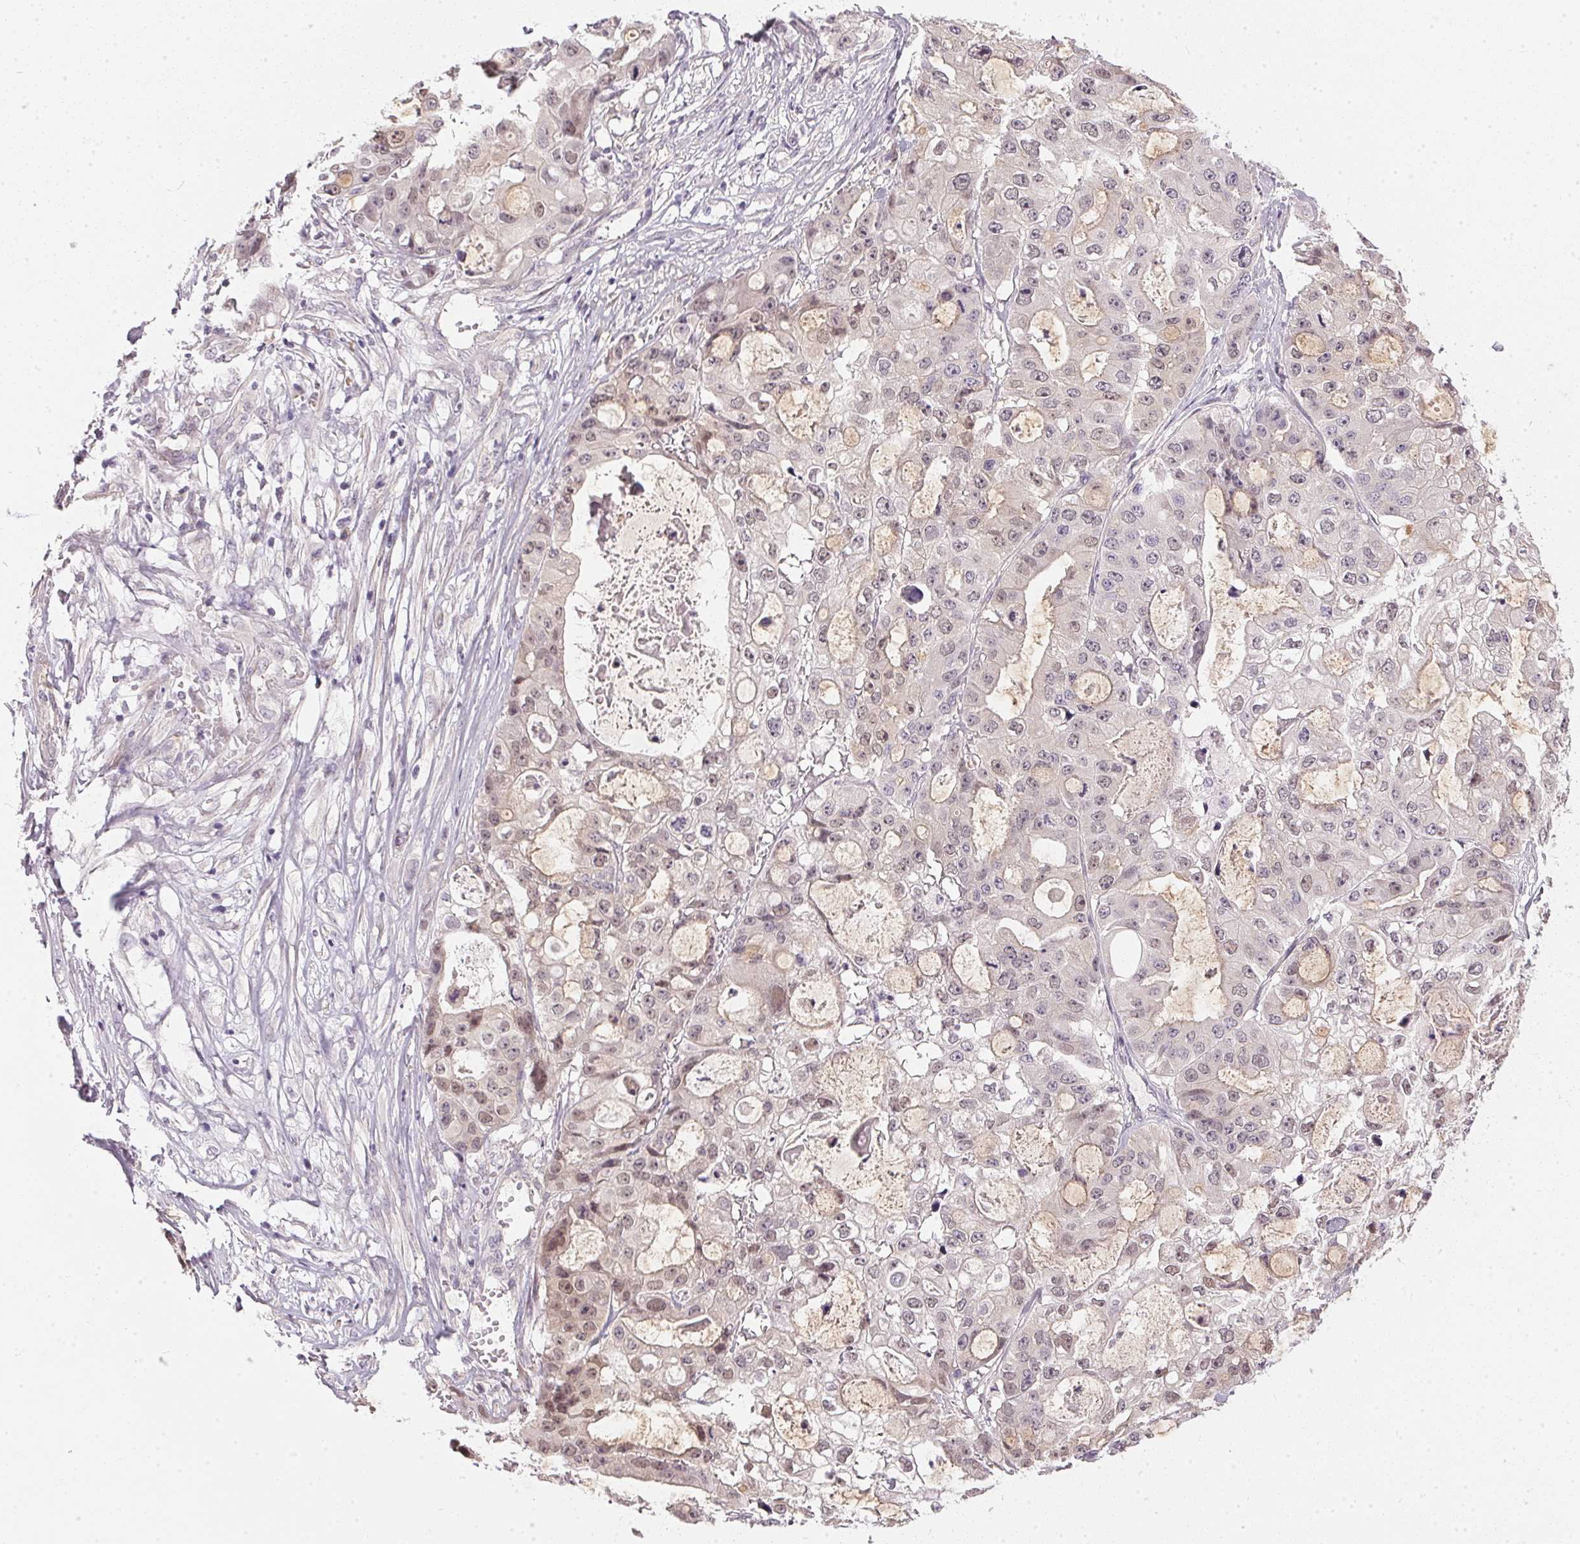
{"staining": {"intensity": "weak", "quantity": "<25%", "location": "nuclear"}, "tissue": "ovarian cancer", "cell_type": "Tumor cells", "image_type": "cancer", "snomed": [{"axis": "morphology", "description": "Cystadenocarcinoma, serous, NOS"}, {"axis": "topography", "description": "Ovary"}], "caption": "Tumor cells show no significant protein staining in serous cystadenocarcinoma (ovarian). (Immunohistochemistry (ihc), brightfield microscopy, high magnification).", "gene": "TTC23L", "patient": {"sex": "female", "age": 56}}